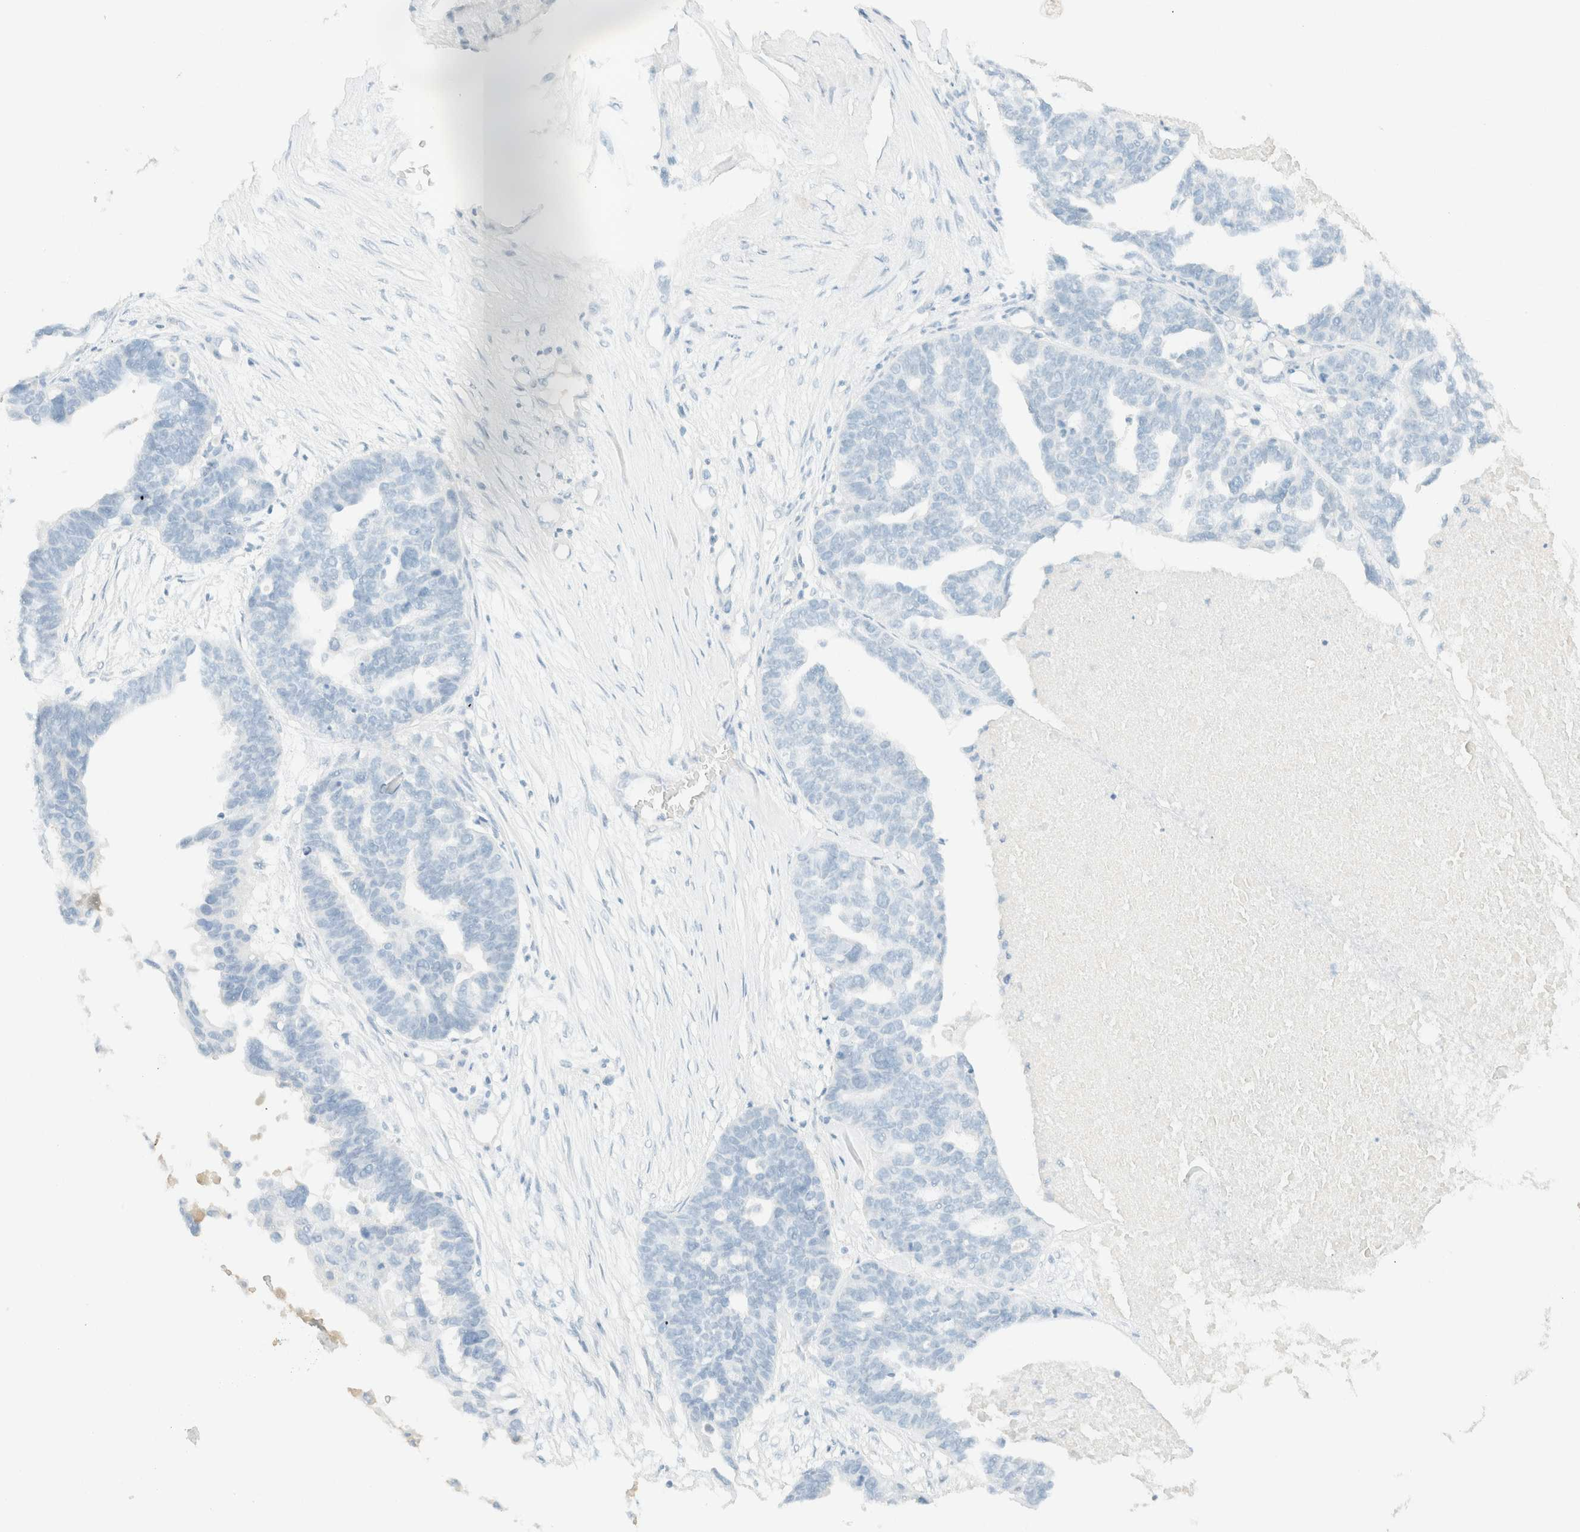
{"staining": {"intensity": "negative", "quantity": "none", "location": "none"}, "tissue": "ovarian cancer", "cell_type": "Tumor cells", "image_type": "cancer", "snomed": [{"axis": "morphology", "description": "Cystadenocarcinoma, serous, NOS"}, {"axis": "topography", "description": "Ovary"}], "caption": "DAB immunohistochemical staining of human serous cystadenocarcinoma (ovarian) demonstrates no significant staining in tumor cells. Brightfield microscopy of immunohistochemistry stained with DAB (3,3'-diaminobenzidine) (brown) and hematoxylin (blue), captured at high magnification.", "gene": "GPA33", "patient": {"sex": "female", "age": 59}}